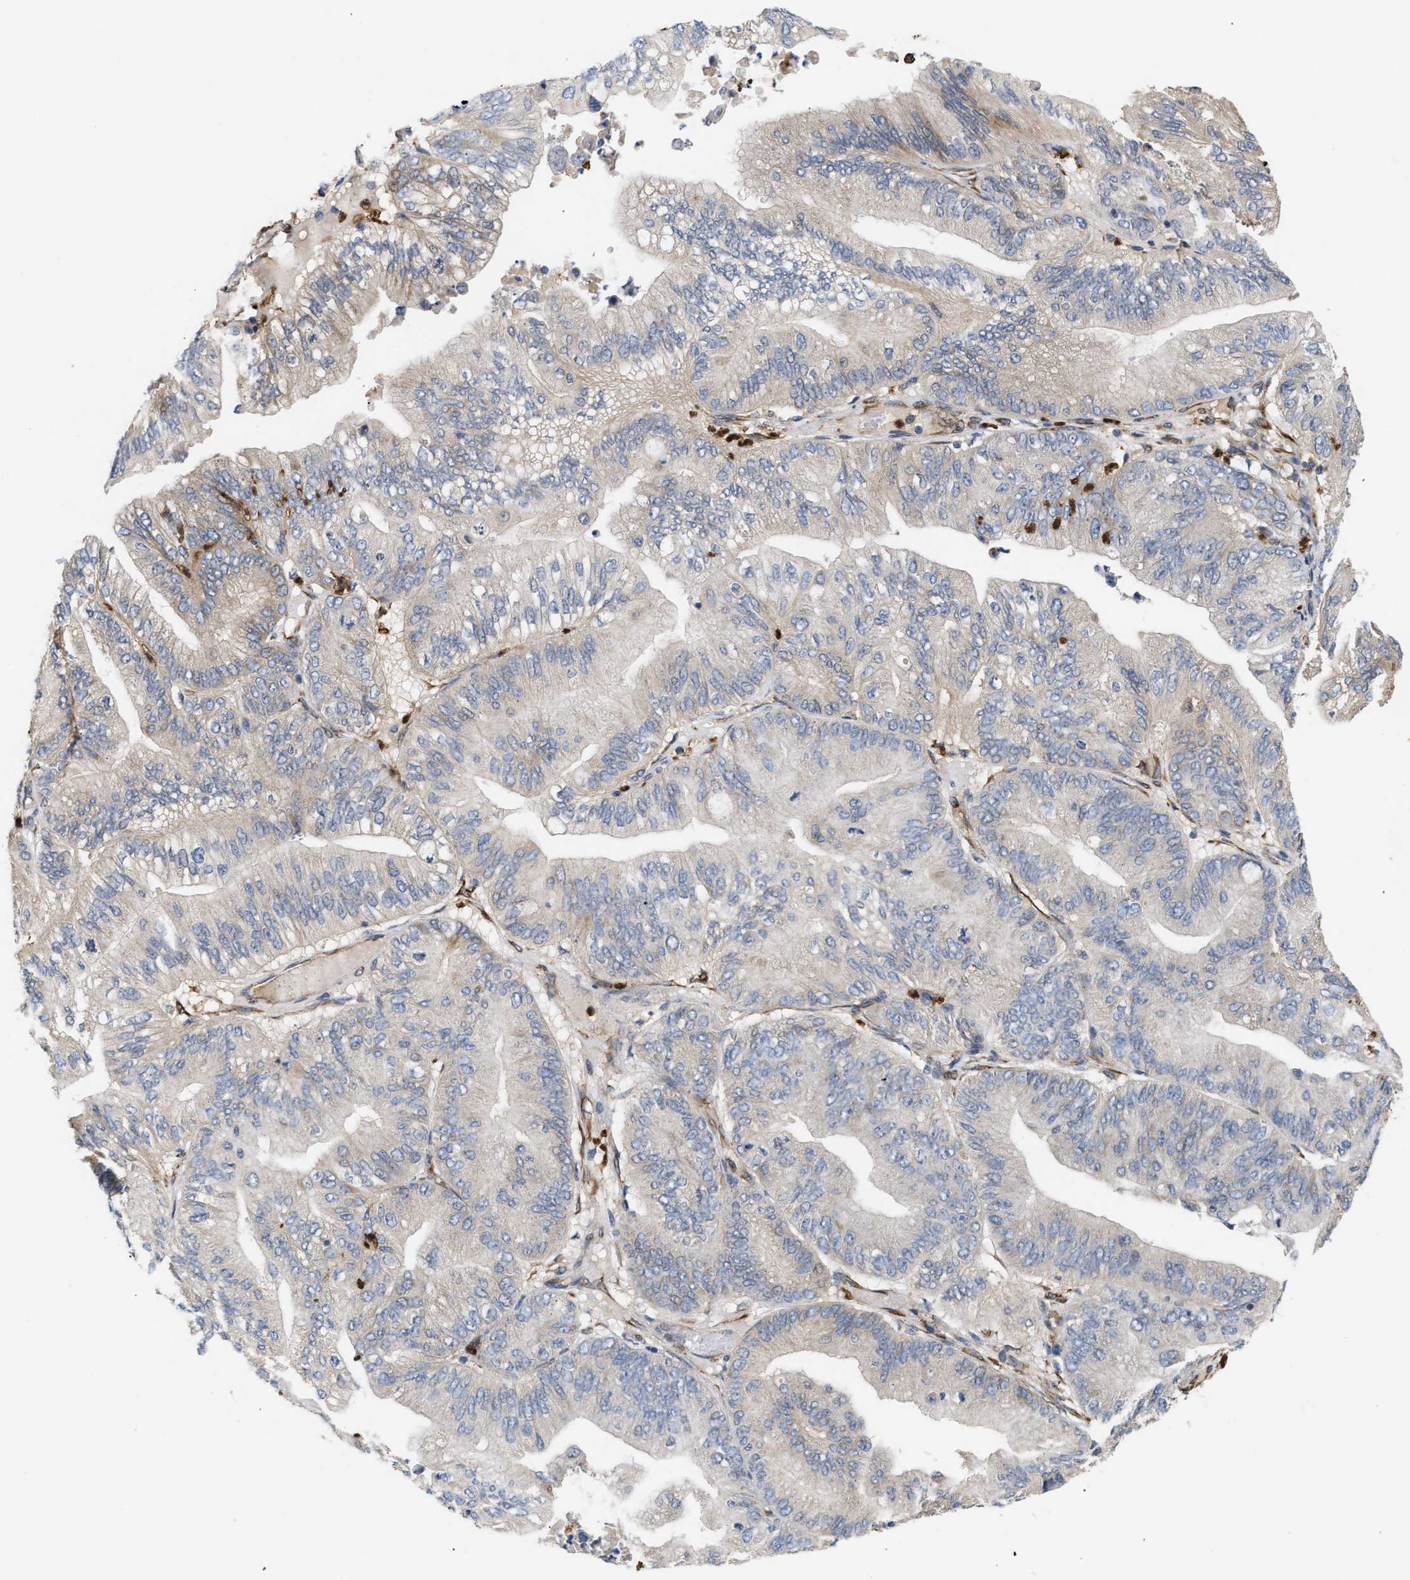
{"staining": {"intensity": "negative", "quantity": "none", "location": "none"}, "tissue": "ovarian cancer", "cell_type": "Tumor cells", "image_type": "cancer", "snomed": [{"axis": "morphology", "description": "Cystadenocarcinoma, mucinous, NOS"}, {"axis": "topography", "description": "Ovary"}], "caption": "IHC photomicrograph of neoplastic tissue: human ovarian cancer stained with DAB (3,3'-diaminobenzidine) reveals no significant protein positivity in tumor cells.", "gene": "PLCD1", "patient": {"sex": "female", "age": 61}}